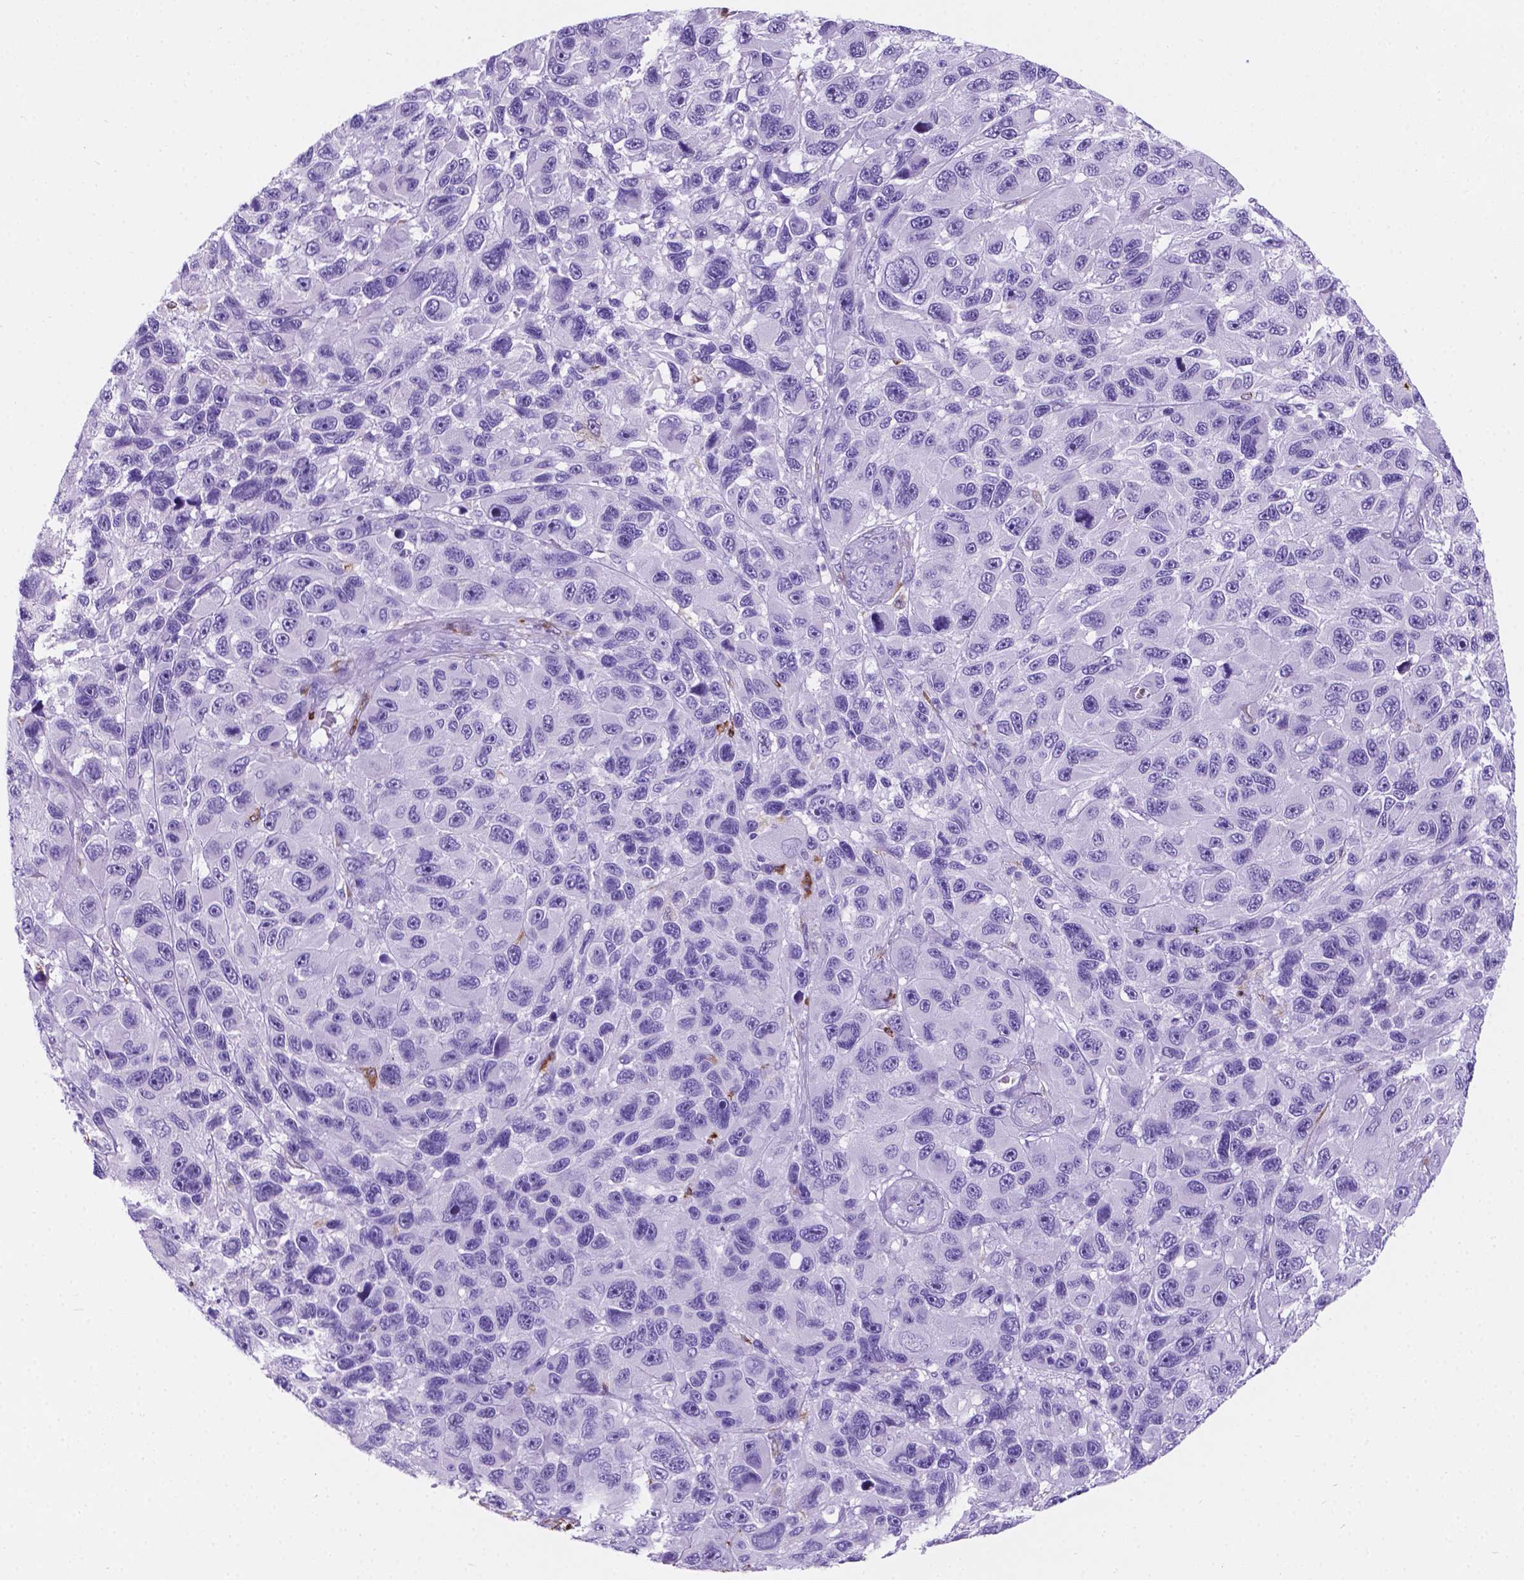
{"staining": {"intensity": "negative", "quantity": "none", "location": "none"}, "tissue": "melanoma", "cell_type": "Tumor cells", "image_type": "cancer", "snomed": [{"axis": "morphology", "description": "Malignant melanoma, NOS"}, {"axis": "topography", "description": "Skin"}], "caption": "The photomicrograph exhibits no significant staining in tumor cells of malignant melanoma.", "gene": "MACF1", "patient": {"sex": "male", "age": 53}}